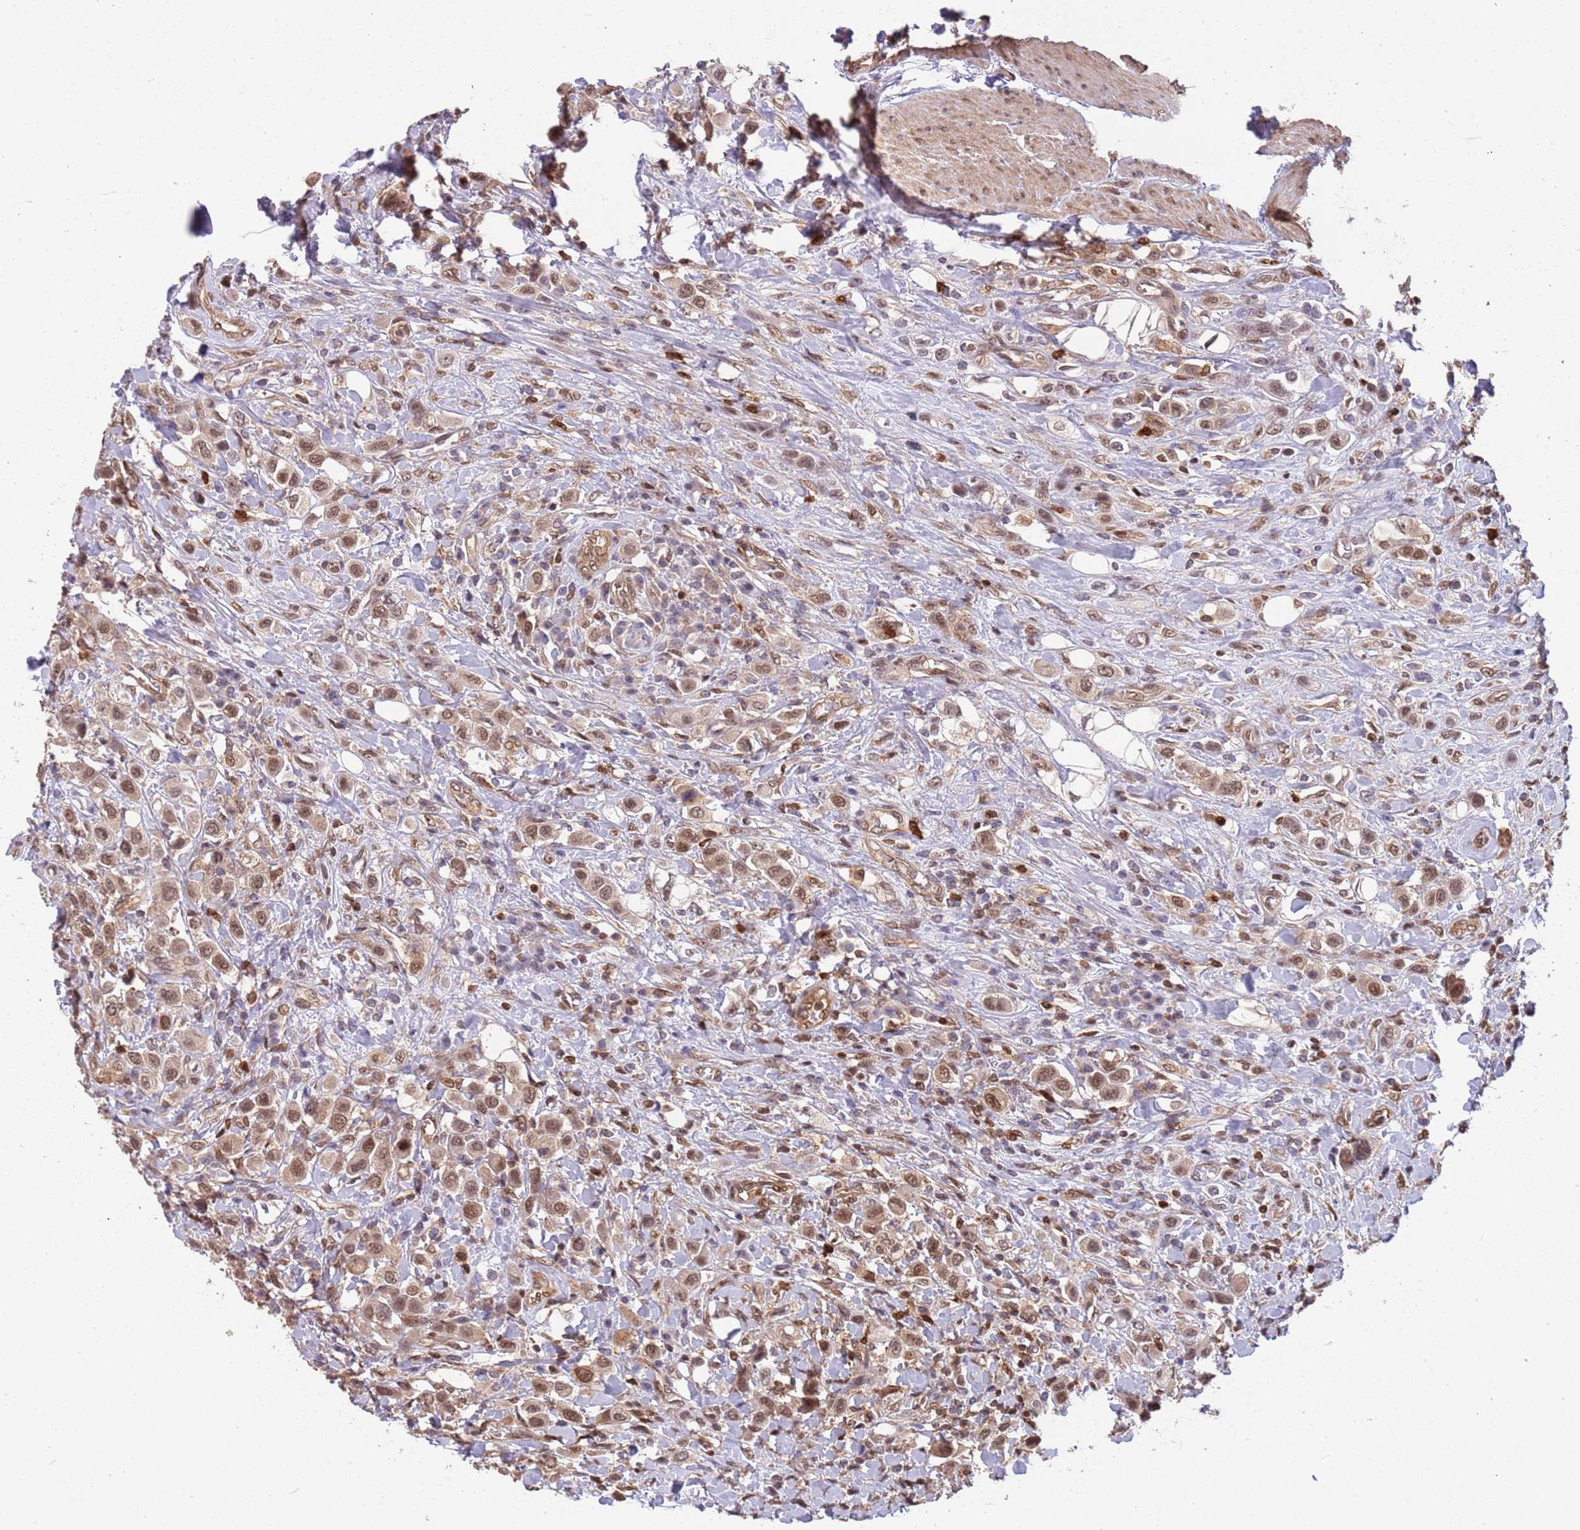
{"staining": {"intensity": "moderate", "quantity": ">75%", "location": "nuclear"}, "tissue": "urothelial cancer", "cell_type": "Tumor cells", "image_type": "cancer", "snomed": [{"axis": "morphology", "description": "Urothelial carcinoma, High grade"}, {"axis": "topography", "description": "Urinary bladder"}], "caption": "Immunohistochemistry (IHC) (DAB (3,3'-diaminobenzidine)) staining of human high-grade urothelial carcinoma reveals moderate nuclear protein expression in about >75% of tumor cells.", "gene": "GBP2", "patient": {"sex": "male", "age": 50}}